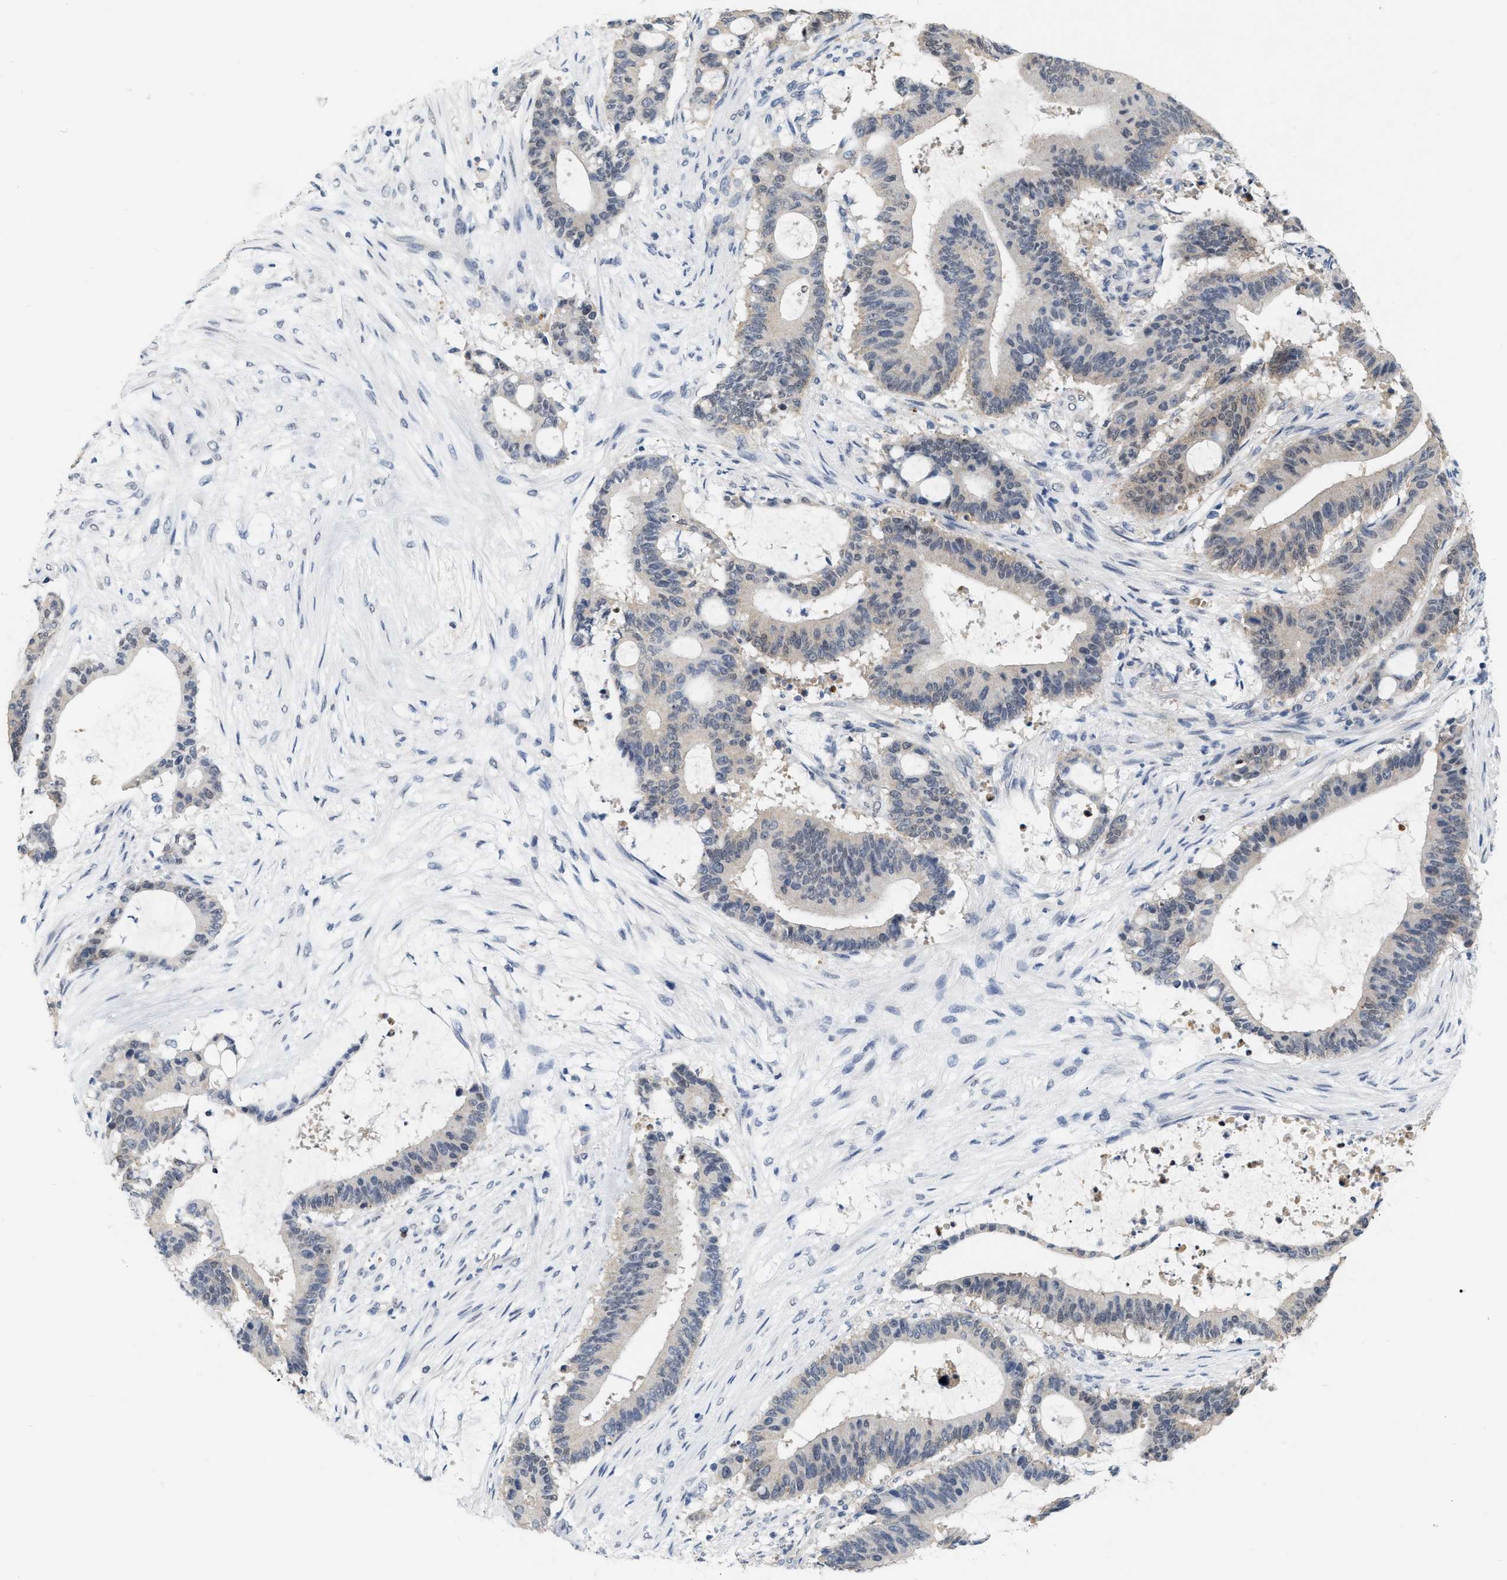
{"staining": {"intensity": "negative", "quantity": "none", "location": "none"}, "tissue": "liver cancer", "cell_type": "Tumor cells", "image_type": "cancer", "snomed": [{"axis": "morphology", "description": "Cholangiocarcinoma"}, {"axis": "topography", "description": "Liver"}], "caption": "This is an immunohistochemistry micrograph of cholangiocarcinoma (liver). There is no expression in tumor cells.", "gene": "RUVBL1", "patient": {"sex": "female", "age": 73}}